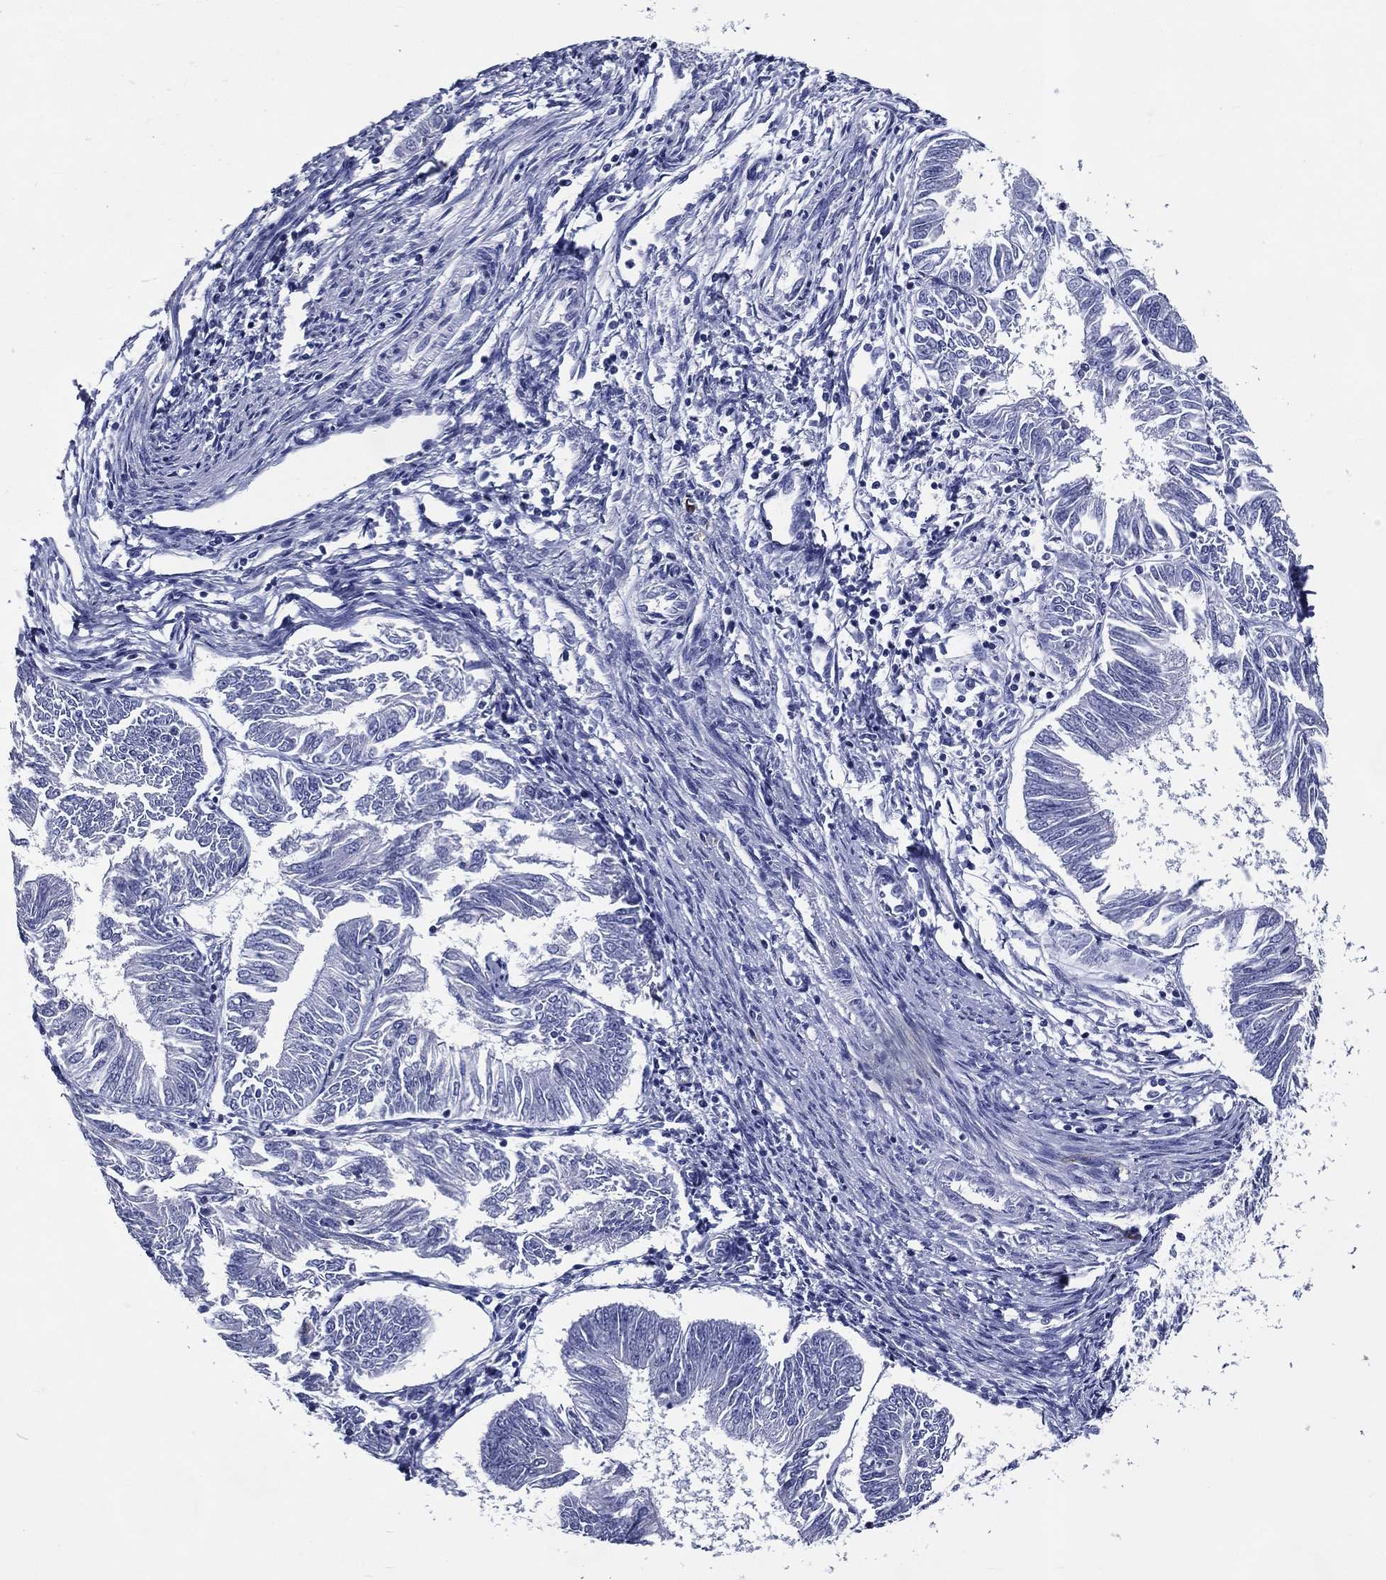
{"staining": {"intensity": "negative", "quantity": "none", "location": "none"}, "tissue": "endometrial cancer", "cell_type": "Tumor cells", "image_type": "cancer", "snomed": [{"axis": "morphology", "description": "Adenocarcinoma, NOS"}, {"axis": "topography", "description": "Endometrium"}], "caption": "Tumor cells show no significant positivity in adenocarcinoma (endometrial). Nuclei are stained in blue.", "gene": "ACE2", "patient": {"sex": "female", "age": 58}}